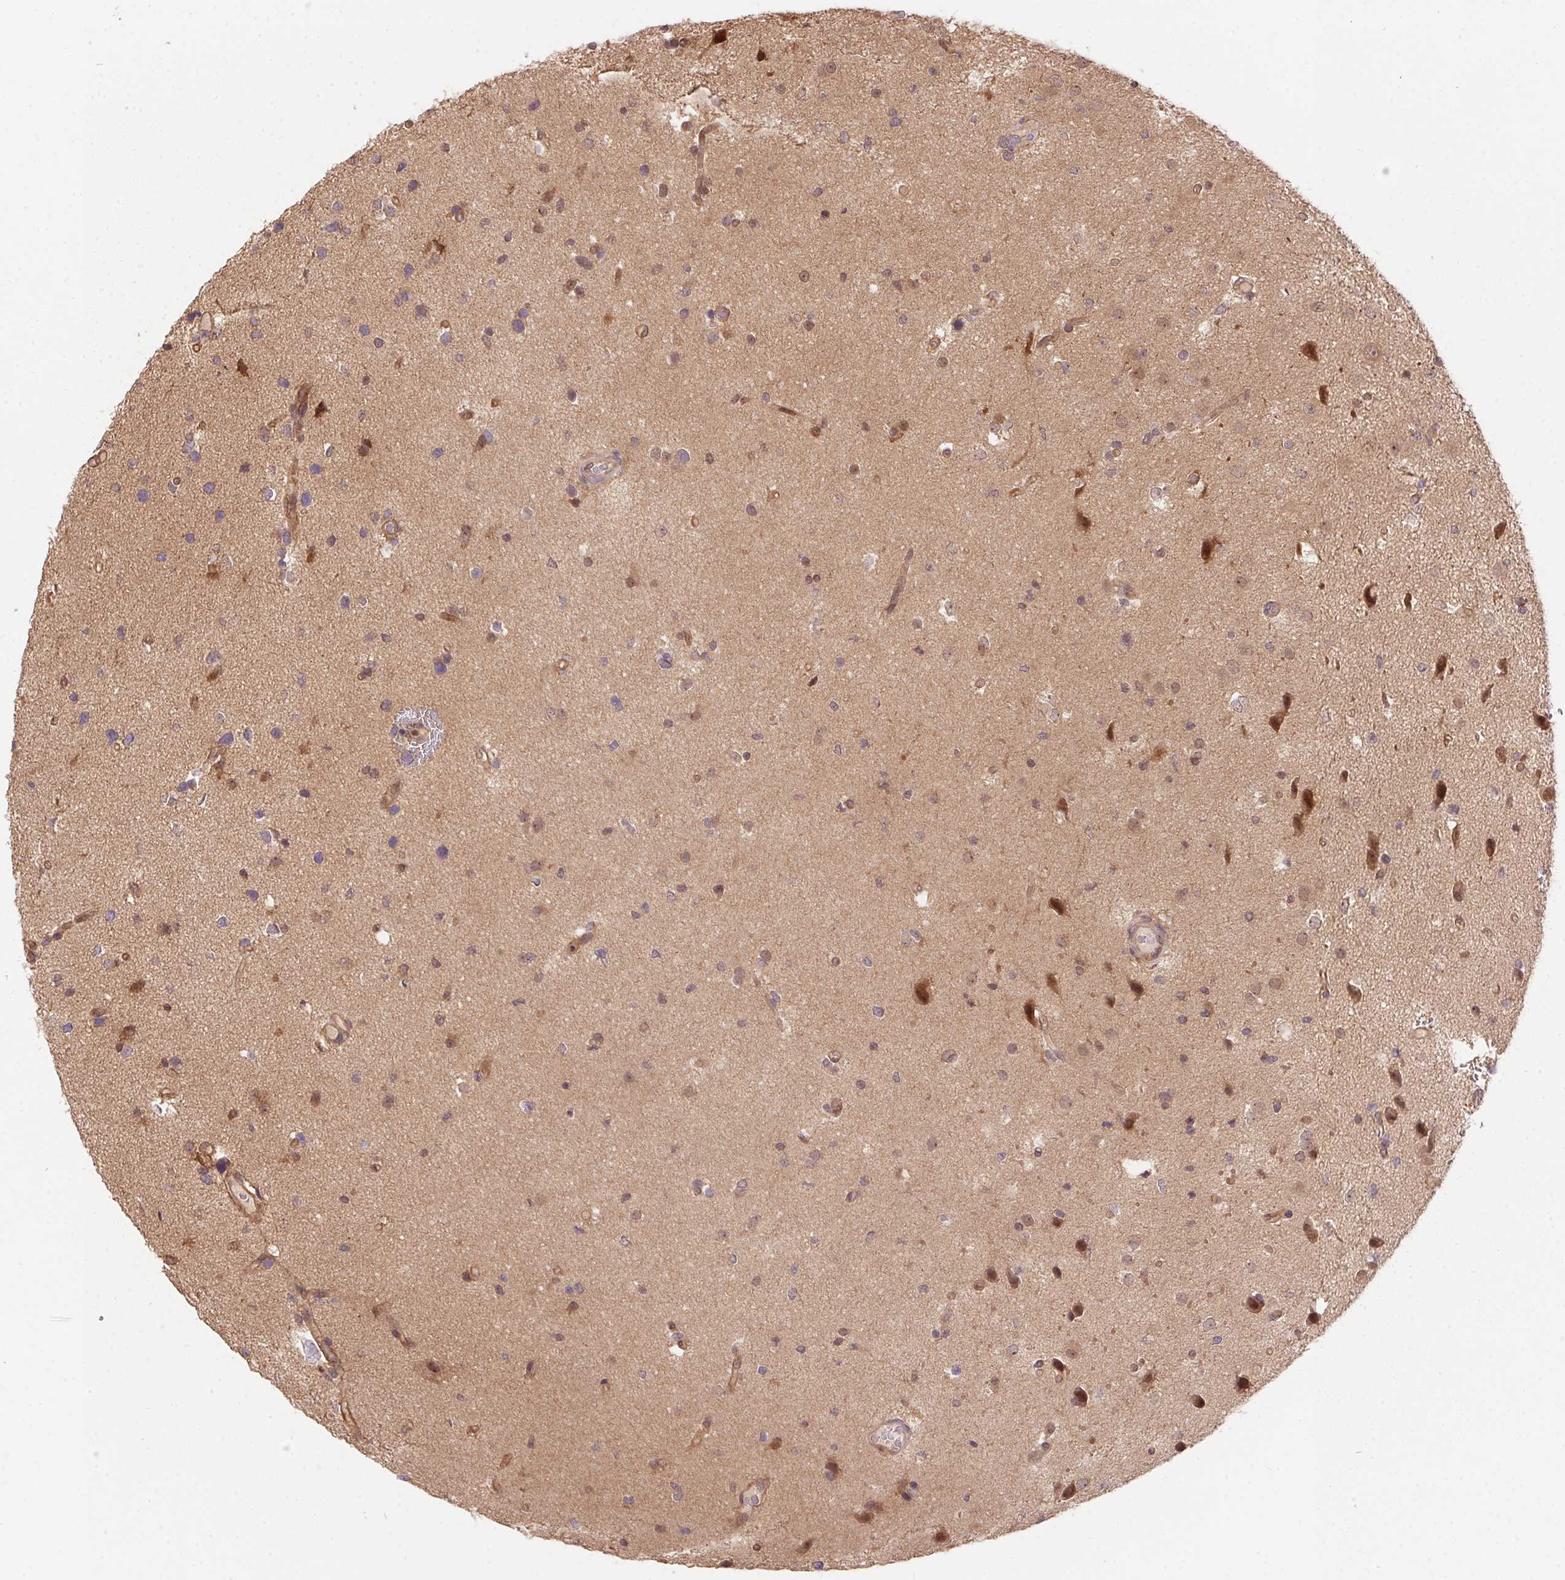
{"staining": {"intensity": "moderate", "quantity": "<25%", "location": "cytoplasmic/membranous,nuclear"}, "tissue": "glioma", "cell_type": "Tumor cells", "image_type": "cancer", "snomed": [{"axis": "morphology", "description": "Glioma, malignant, Low grade"}, {"axis": "topography", "description": "Brain"}], "caption": "Immunohistochemistry image of human malignant glioma (low-grade) stained for a protein (brown), which exhibits low levels of moderate cytoplasmic/membranous and nuclear expression in about <25% of tumor cells.", "gene": "NUDT16", "patient": {"sex": "female", "age": 32}}